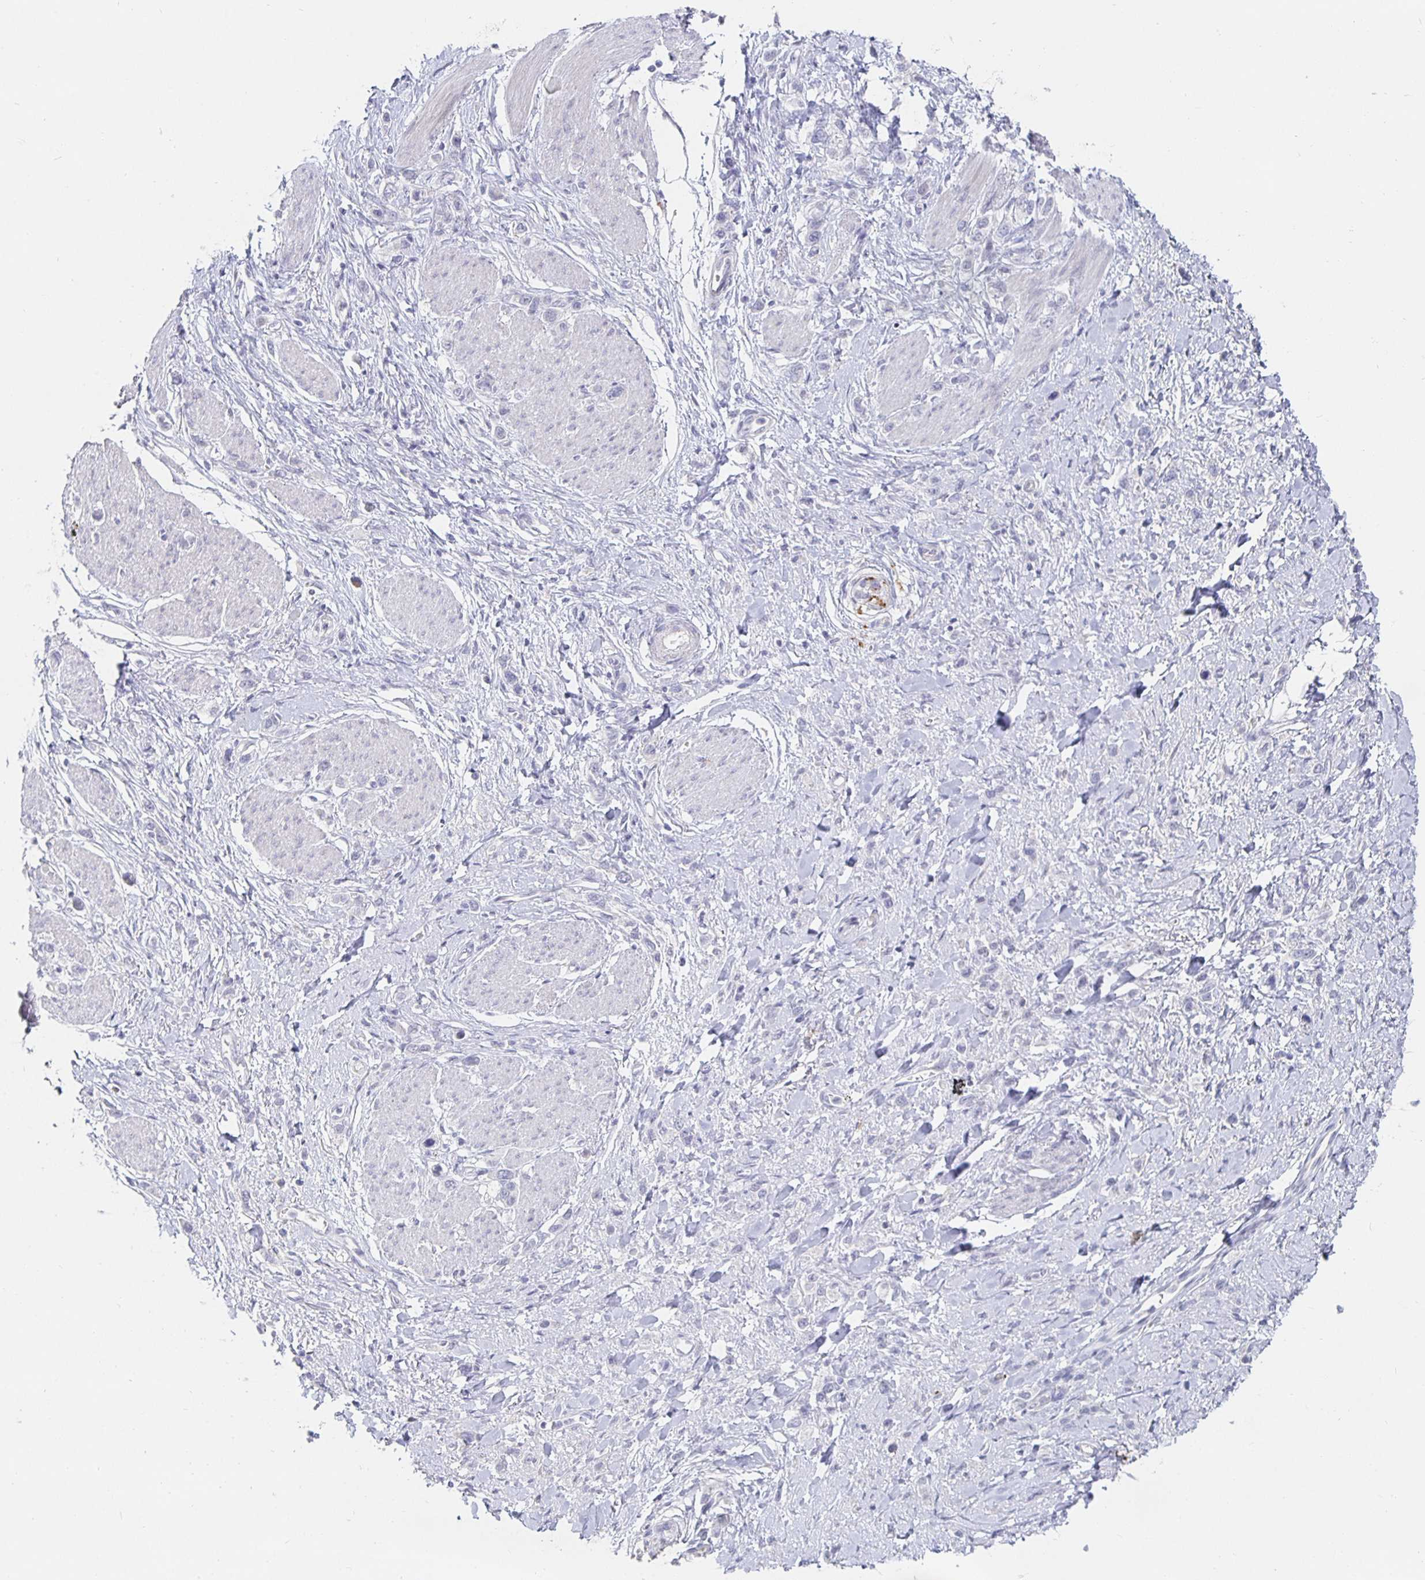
{"staining": {"intensity": "negative", "quantity": "none", "location": "none"}, "tissue": "stomach cancer", "cell_type": "Tumor cells", "image_type": "cancer", "snomed": [{"axis": "morphology", "description": "Adenocarcinoma, NOS"}, {"axis": "topography", "description": "Stomach"}], "caption": "Immunohistochemical staining of stomach adenocarcinoma exhibits no significant positivity in tumor cells. (Brightfield microscopy of DAB IHC at high magnification).", "gene": "S100G", "patient": {"sex": "female", "age": 65}}